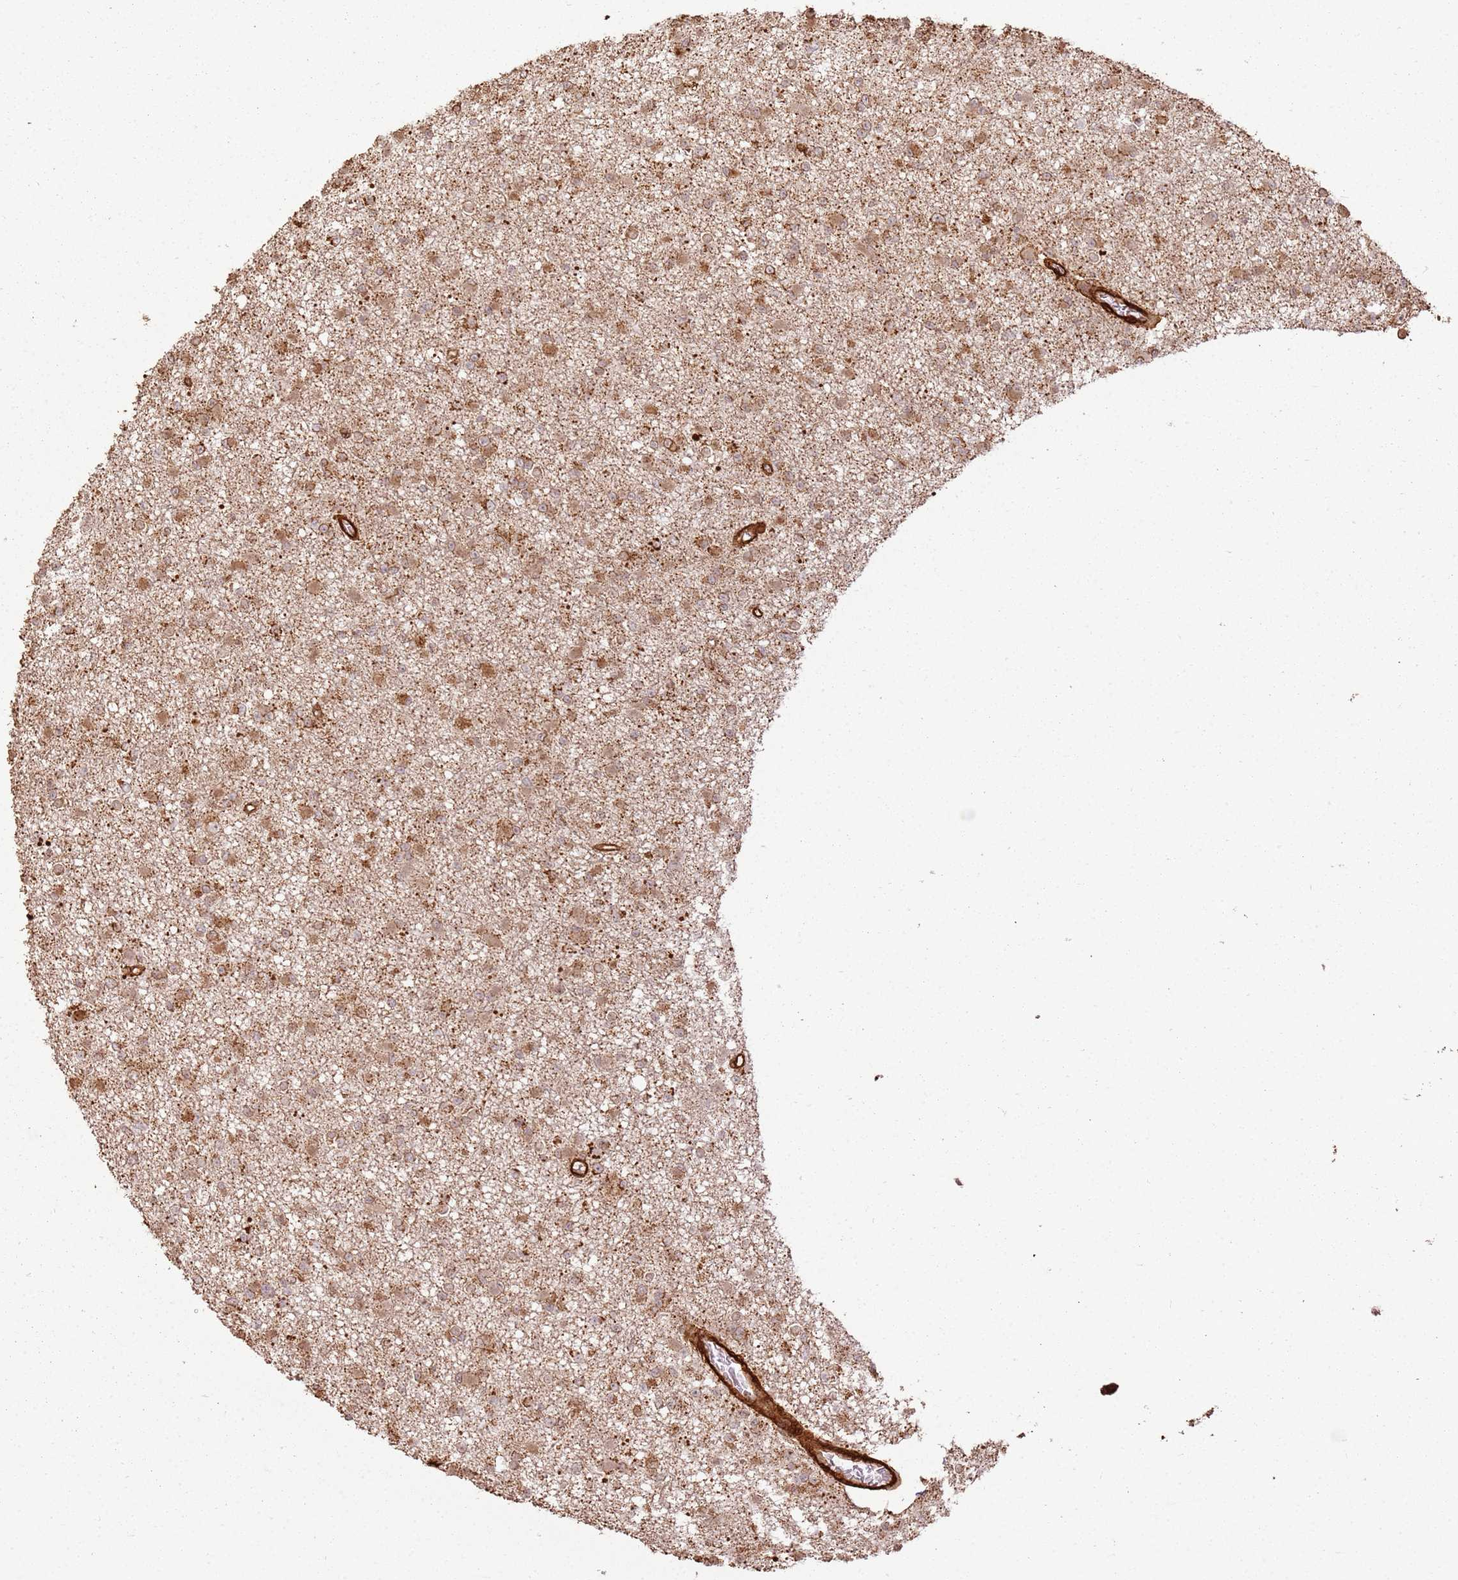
{"staining": {"intensity": "moderate", "quantity": ">75%", "location": "cytoplasmic/membranous"}, "tissue": "glioma", "cell_type": "Tumor cells", "image_type": "cancer", "snomed": [{"axis": "morphology", "description": "Glioma, malignant, Low grade"}, {"axis": "topography", "description": "Brain"}], "caption": "This histopathology image exhibits immunohistochemistry staining of human glioma, with medium moderate cytoplasmic/membranous positivity in about >75% of tumor cells.", "gene": "DDX59", "patient": {"sex": "female", "age": 22}}